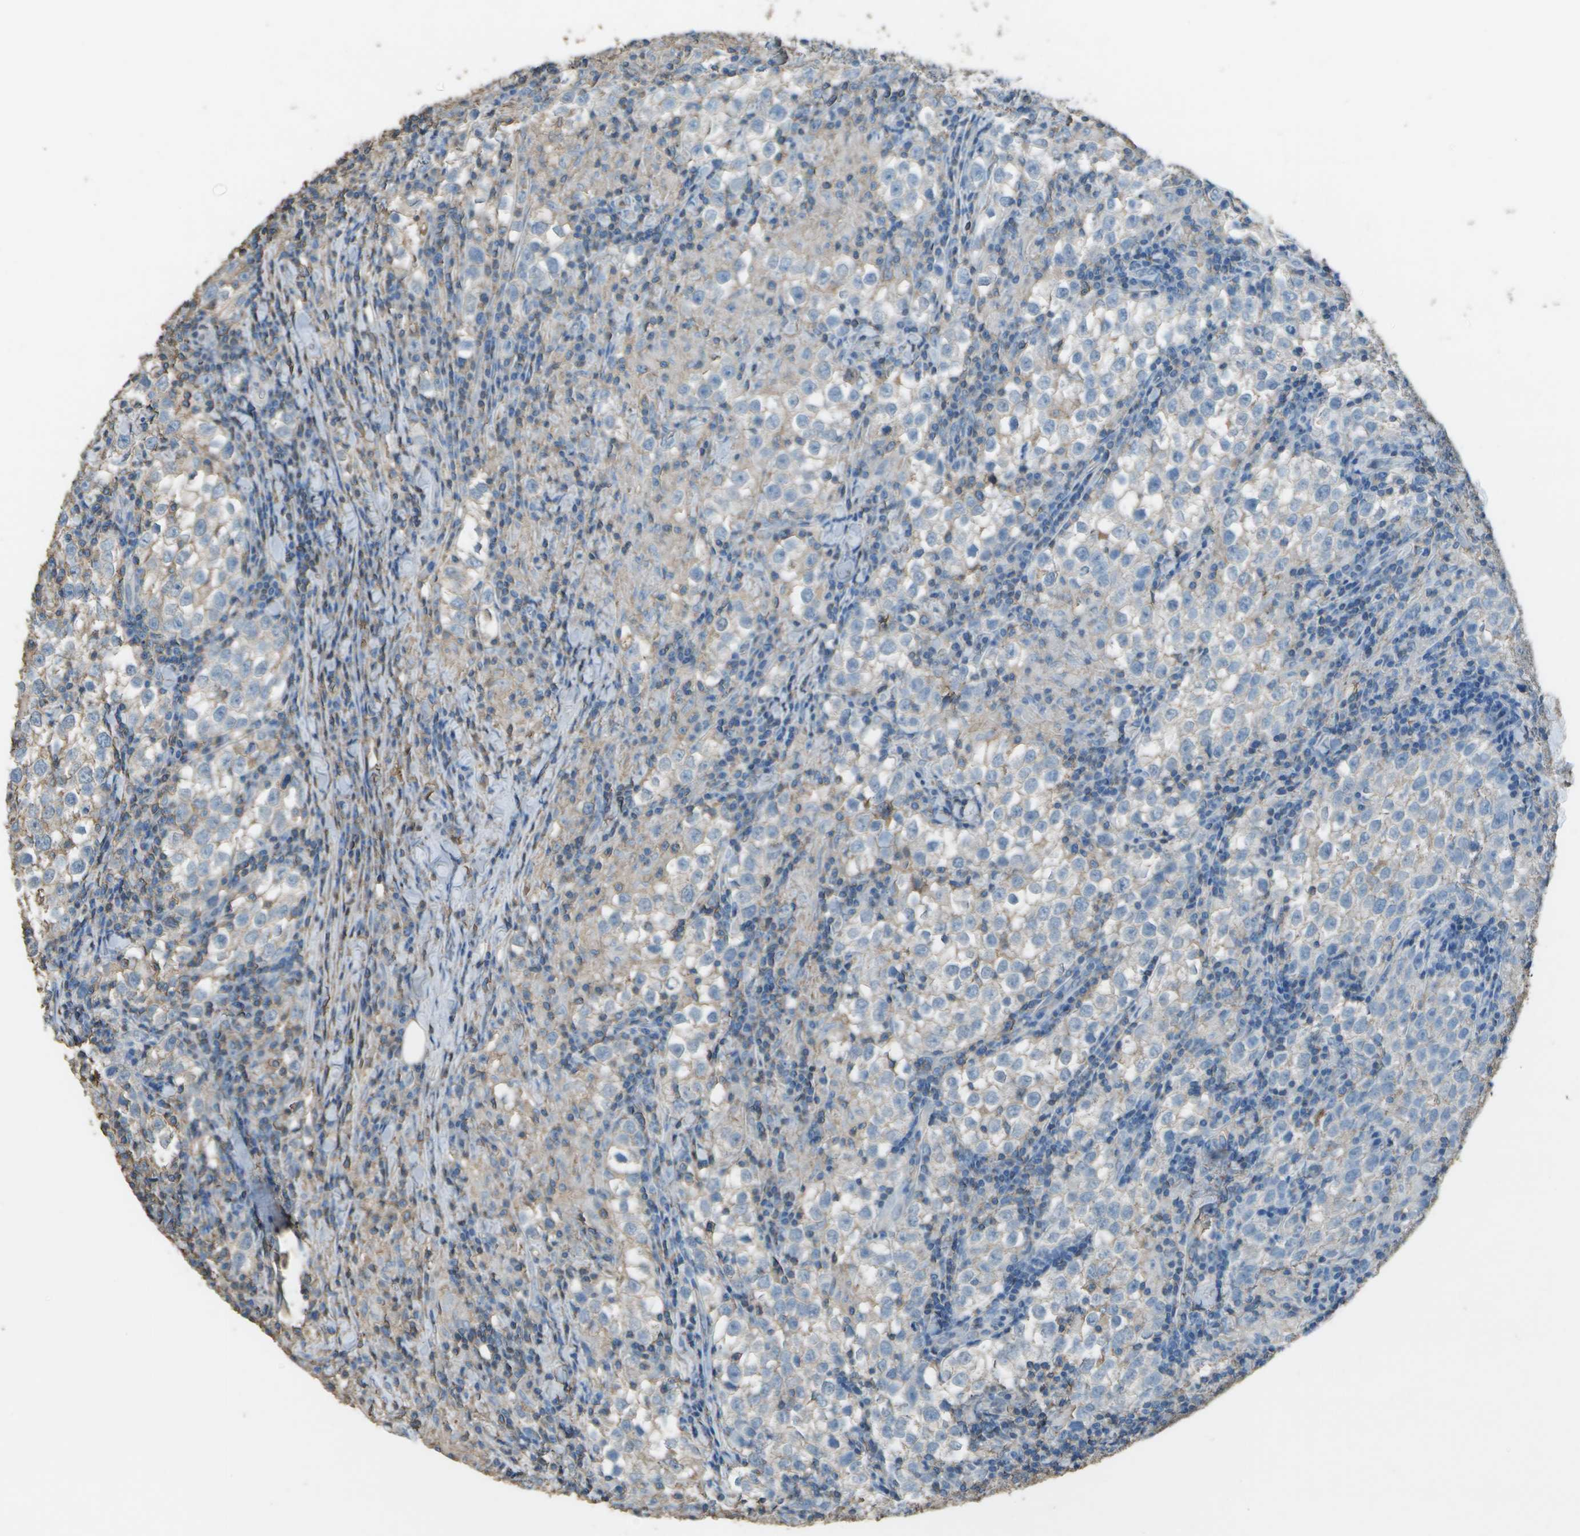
{"staining": {"intensity": "moderate", "quantity": "25%-75%", "location": "cytoplasmic/membranous"}, "tissue": "testis cancer", "cell_type": "Tumor cells", "image_type": "cancer", "snomed": [{"axis": "morphology", "description": "Seminoma, NOS"}, {"axis": "morphology", "description": "Carcinoma, Embryonal, NOS"}, {"axis": "topography", "description": "Testis"}], "caption": "Immunohistochemical staining of human seminoma (testis) shows moderate cytoplasmic/membranous protein positivity in approximately 25%-75% of tumor cells.", "gene": "CYP4F11", "patient": {"sex": "male", "age": 36}}